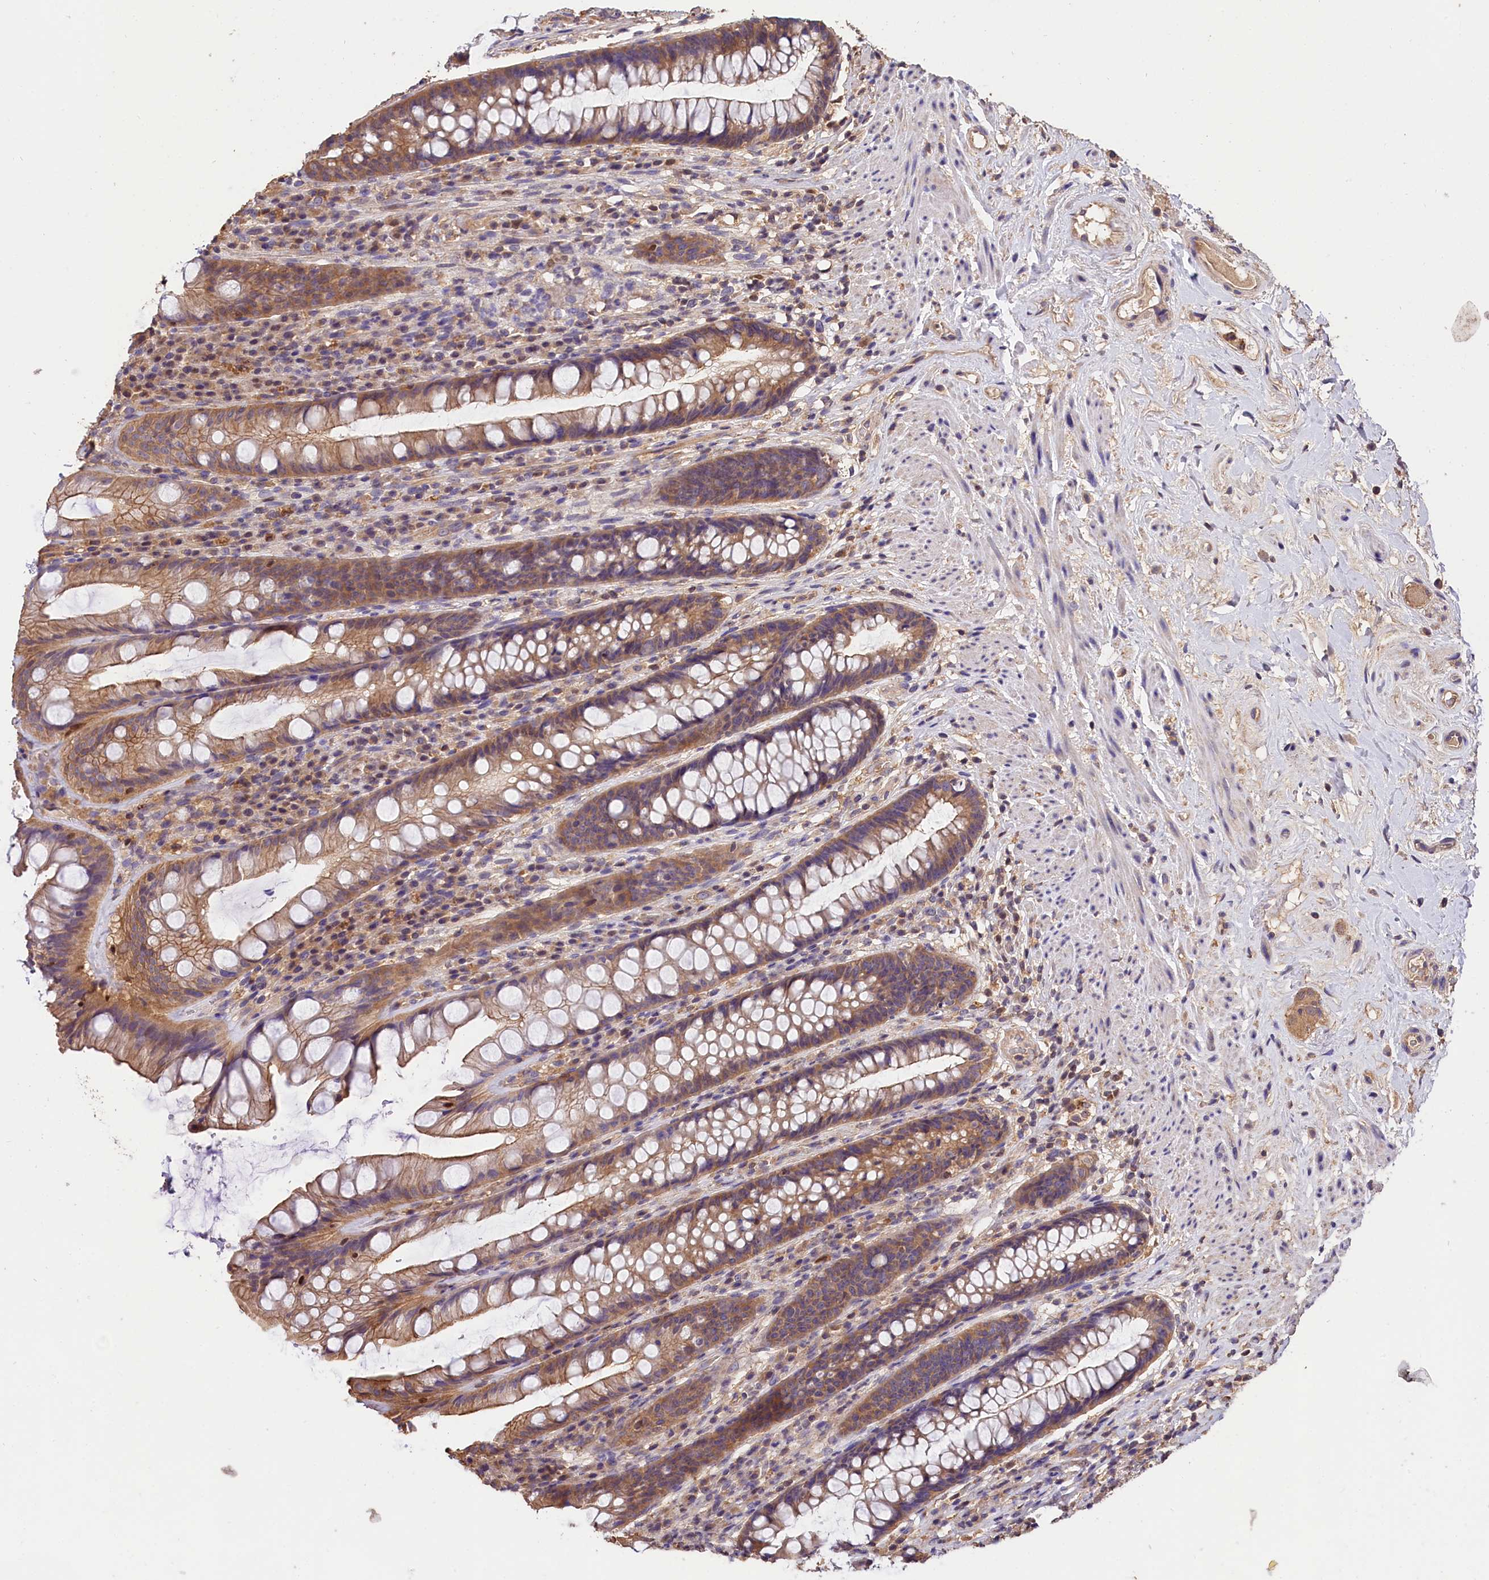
{"staining": {"intensity": "moderate", "quantity": ">75%", "location": "cytoplasmic/membranous"}, "tissue": "rectum", "cell_type": "Glandular cells", "image_type": "normal", "snomed": [{"axis": "morphology", "description": "Normal tissue, NOS"}, {"axis": "topography", "description": "Rectum"}], "caption": "Immunohistochemical staining of unremarkable rectum demonstrates moderate cytoplasmic/membranous protein positivity in approximately >75% of glandular cells.", "gene": "OAS3", "patient": {"sex": "male", "age": 74}}